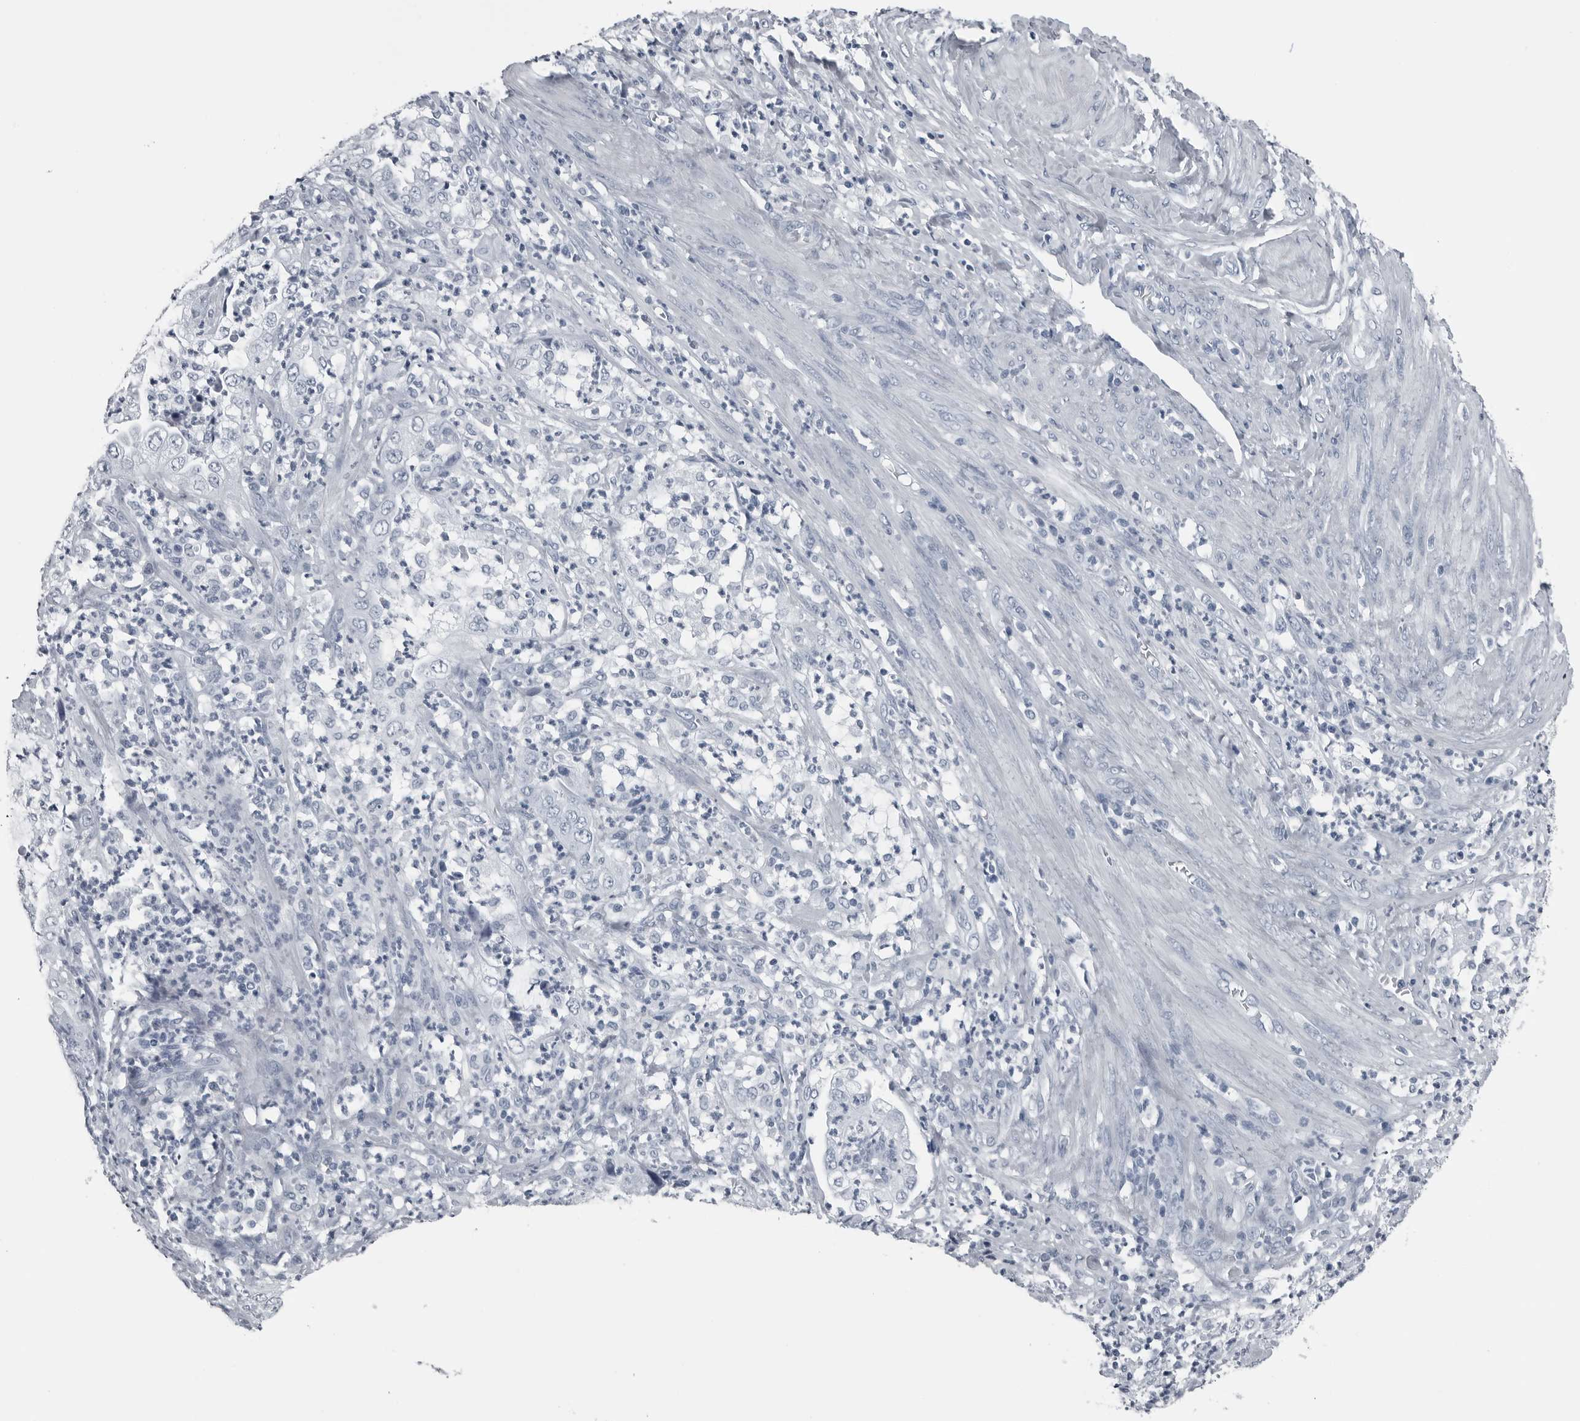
{"staining": {"intensity": "negative", "quantity": "none", "location": "none"}, "tissue": "endometrial cancer", "cell_type": "Tumor cells", "image_type": "cancer", "snomed": [{"axis": "morphology", "description": "Adenocarcinoma, NOS"}, {"axis": "topography", "description": "Endometrium"}], "caption": "High magnification brightfield microscopy of adenocarcinoma (endometrial) stained with DAB (3,3'-diaminobenzidine) (brown) and counterstained with hematoxylin (blue): tumor cells show no significant positivity.", "gene": "SPINK1", "patient": {"sex": "female", "age": 49}}